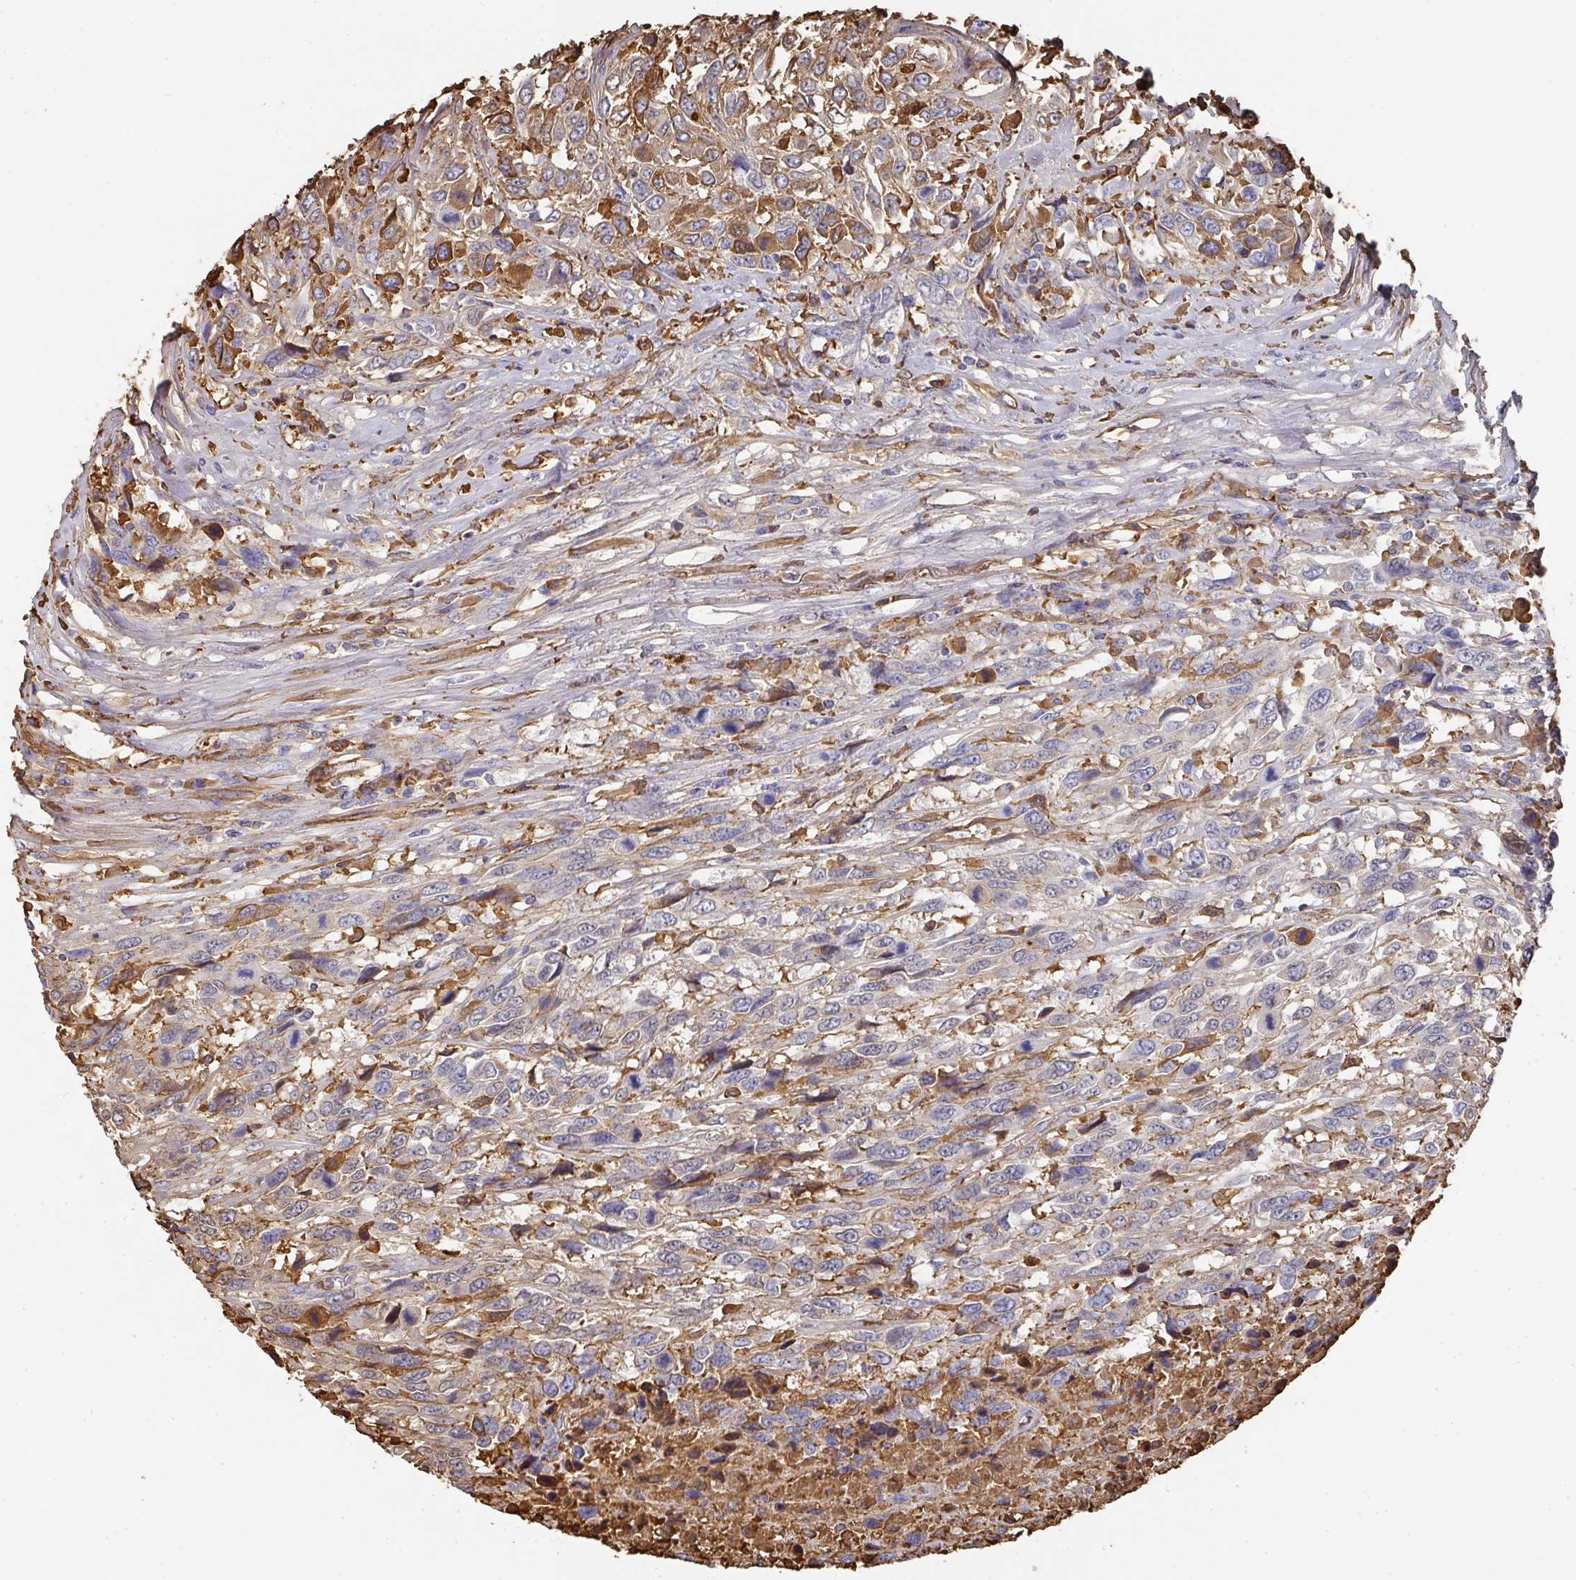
{"staining": {"intensity": "moderate", "quantity": "<25%", "location": "cytoplasmic/membranous"}, "tissue": "urothelial cancer", "cell_type": "Tumor cells", "image_type": "cancer", "snomed": [{"axis": "morphology", "description": "Urothelial carcinoma, High grade"}, {"axis": "topography", "description": "Urinary bladder"}], "caption": "A photomicrograph of urothelial cancer stained for a protein displays moderate cytoplasmic/membranous brown staining in tumor cells.", "gene": "ALB", "patient": {"sex": "female", "age": 70}}